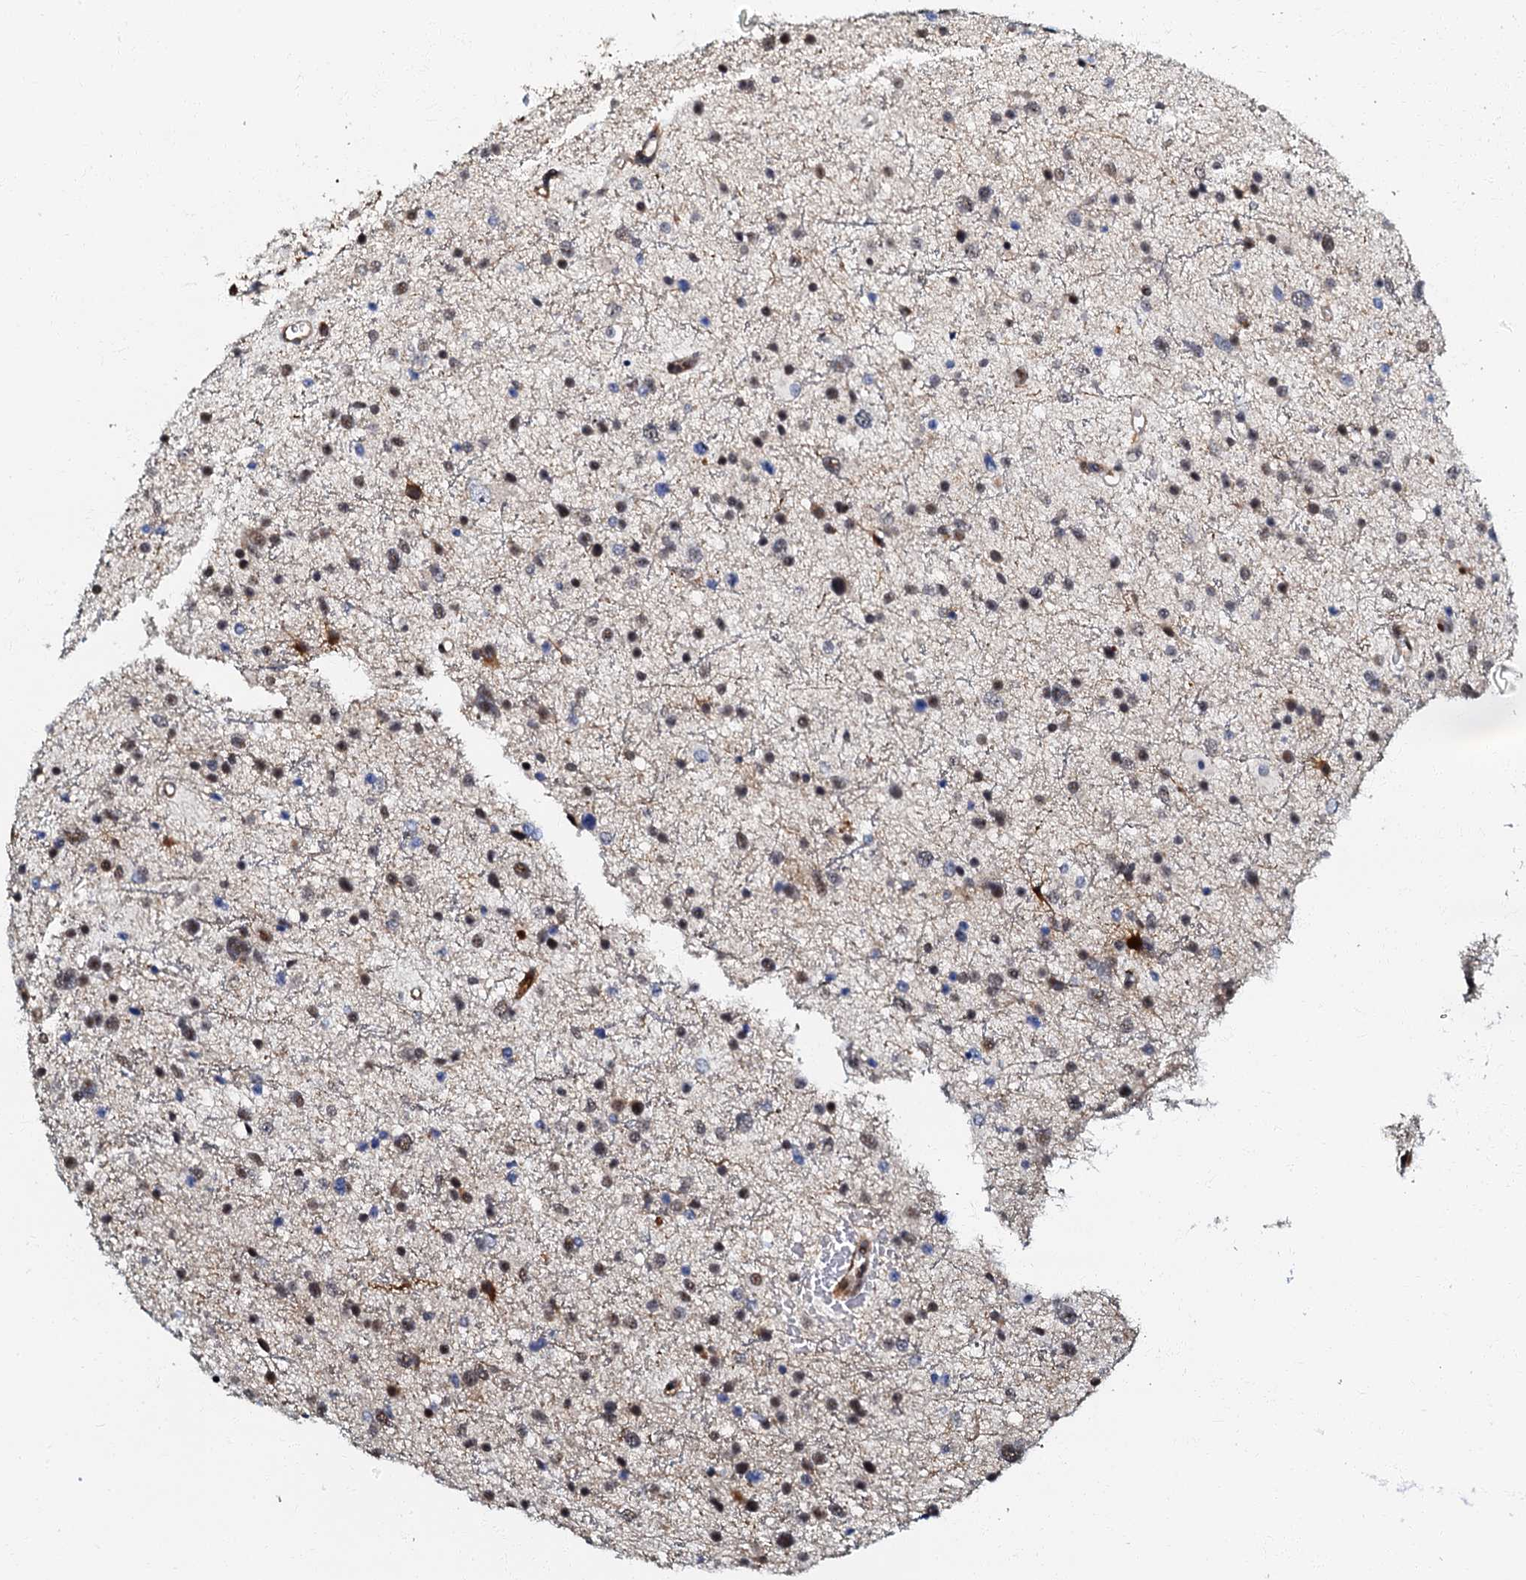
{"staining": {"intensity": "moderate", "quantity": "<25%", "location": "nuclear"}, "tissue": "glioma", "cell_type": "Tumor cells", "image_type": "cancer", "snomed": [{"axis": "morphology", "description": "Glioma, malignant, Low grade"}, {"axis": "topography", "description": "Brain"}], "caption": "An immunohistochemistry (IHC) photomicrograph of tumor tissue is shown. Protein staining in brown shows moderate nuclear positivity in glioma within tumor cells.", "gene": "OLAH", "patient": {"sex": "female", "age": 37}}